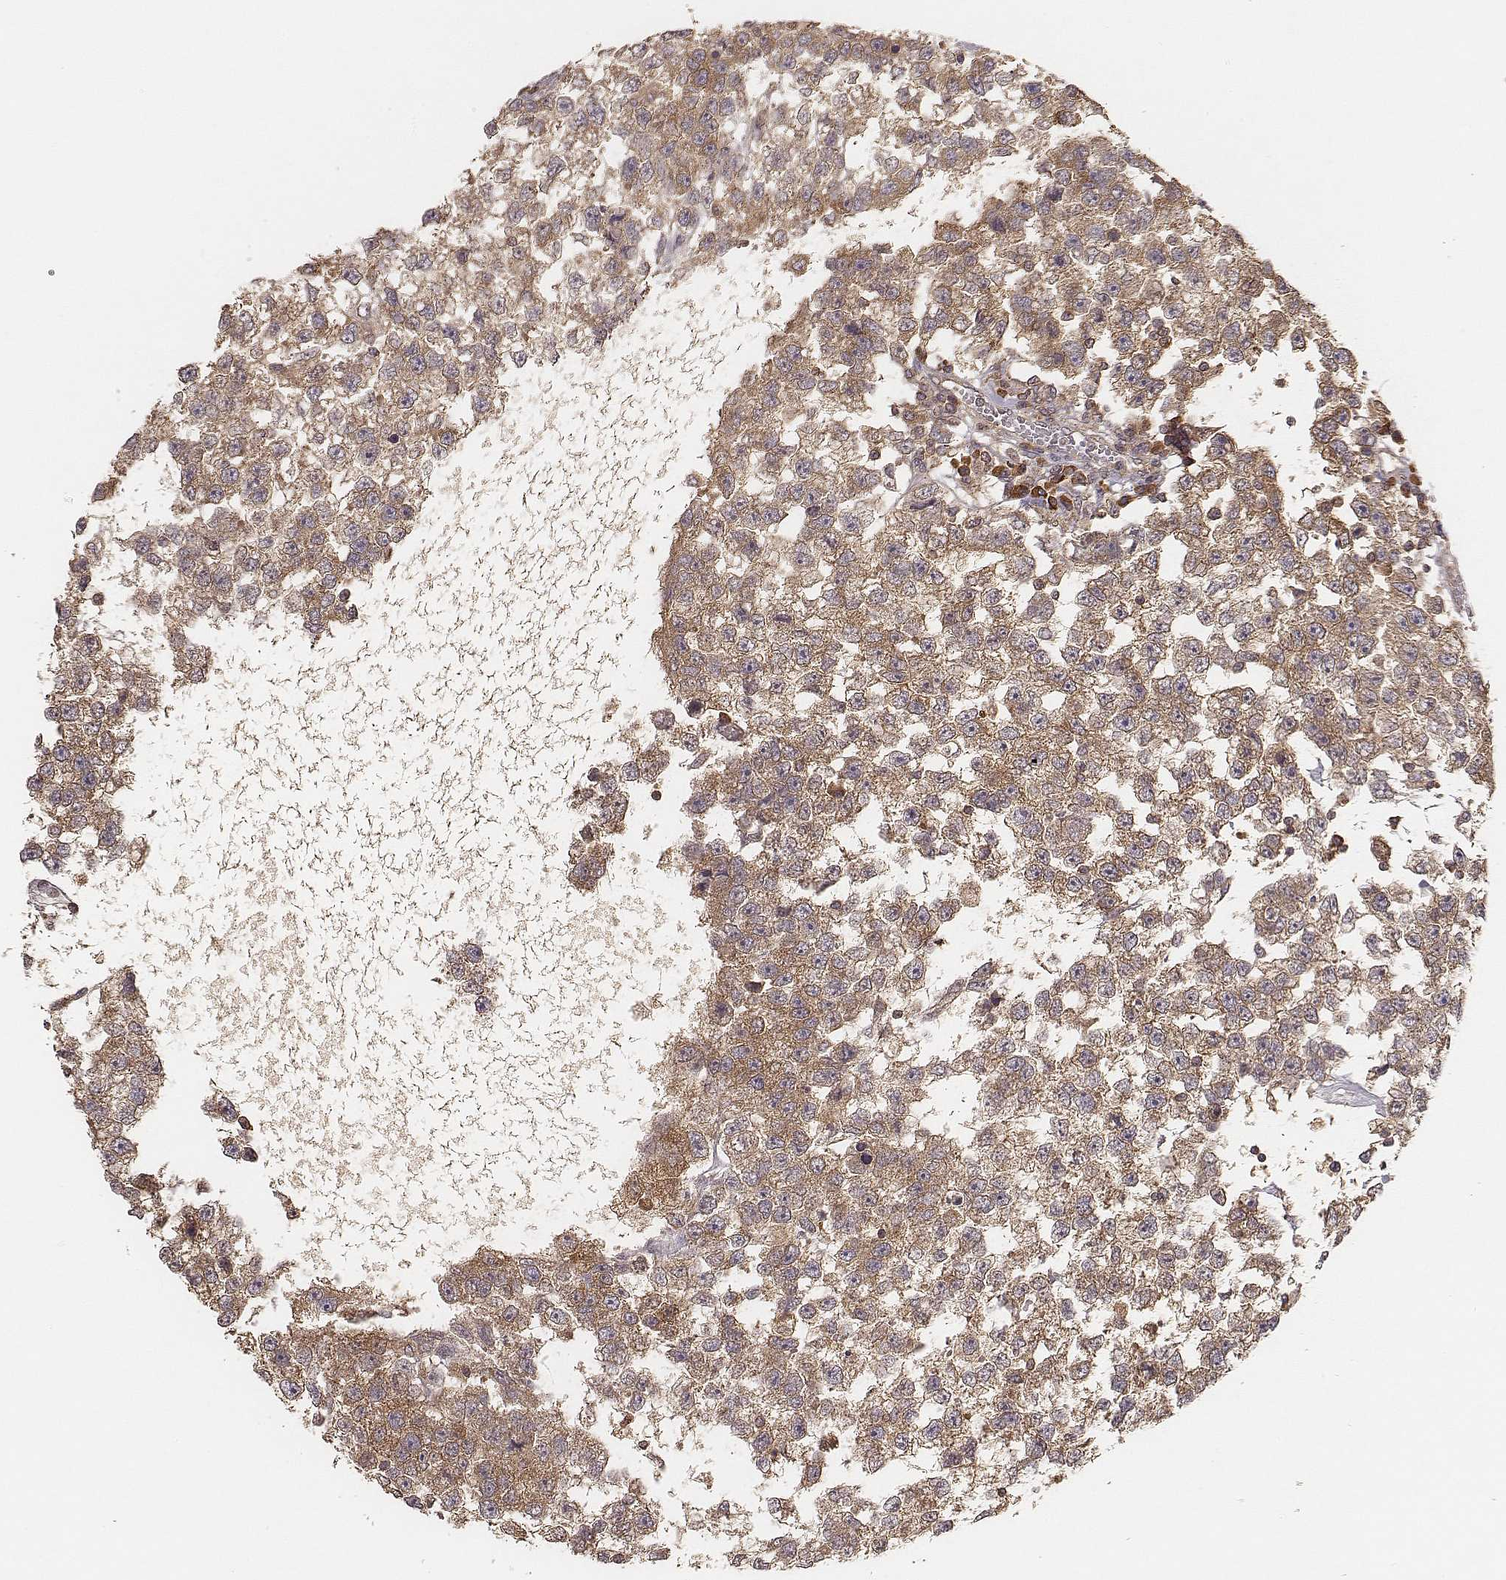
{"staining": {"intensity": "moderate", "quantity": ">75%", "location": "cytoplasmic/membranous"}, "tissue": "testis cancer", "cell_type": "Tumor cells", "image_type": "cancer", "snomed": [{"axis": "morphology", "description": "Seminoma, NOS"}, {"axis": "topography", "description": "Testis"}], "caption": "Protein expression analysis of human testis cancer (seminoma) reveals moderate cytoplasmic/membranous positivity in about >75% of tumor cells.", "gene": "CARS1", "patient": {"sex": "male", "age": 34}}